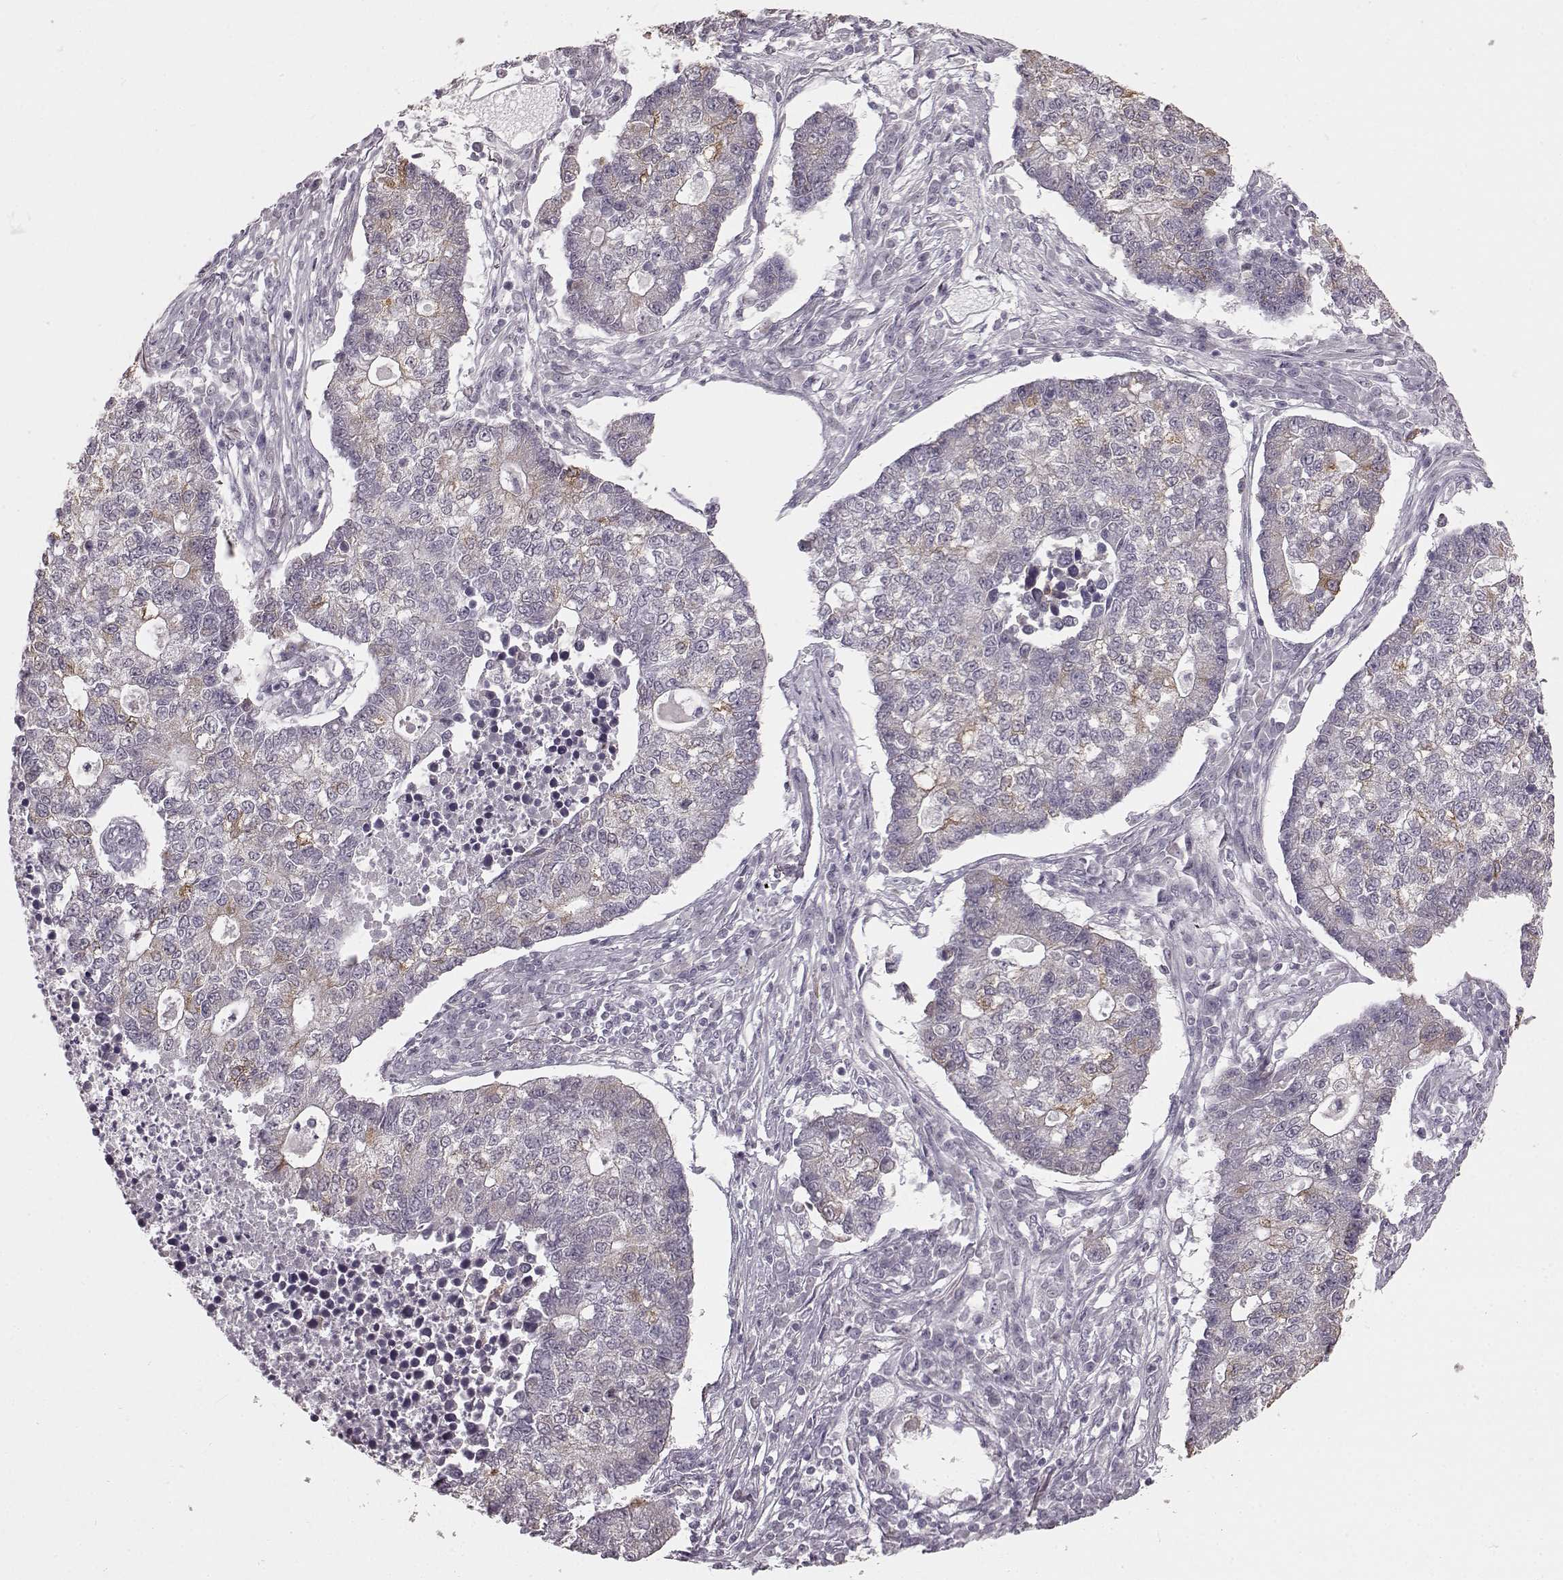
{"staining": {"intensity": "negative", "quantity": "none", "location": "none"}, "tissue": "lung cancer", "cell_type": "Tumor cells", "image_type": "cancer", "snomed": [{"axis": "morphology", "description": "Adenocarcinoma, NOS"}, {"axis": "topography", "description": "Lung"}], "caption": "Tumor cells show no significant protein staining in lung adenocarcinoma.", "gene": "MAP6D1", "patient": {"sex": "male", "age": 57}}